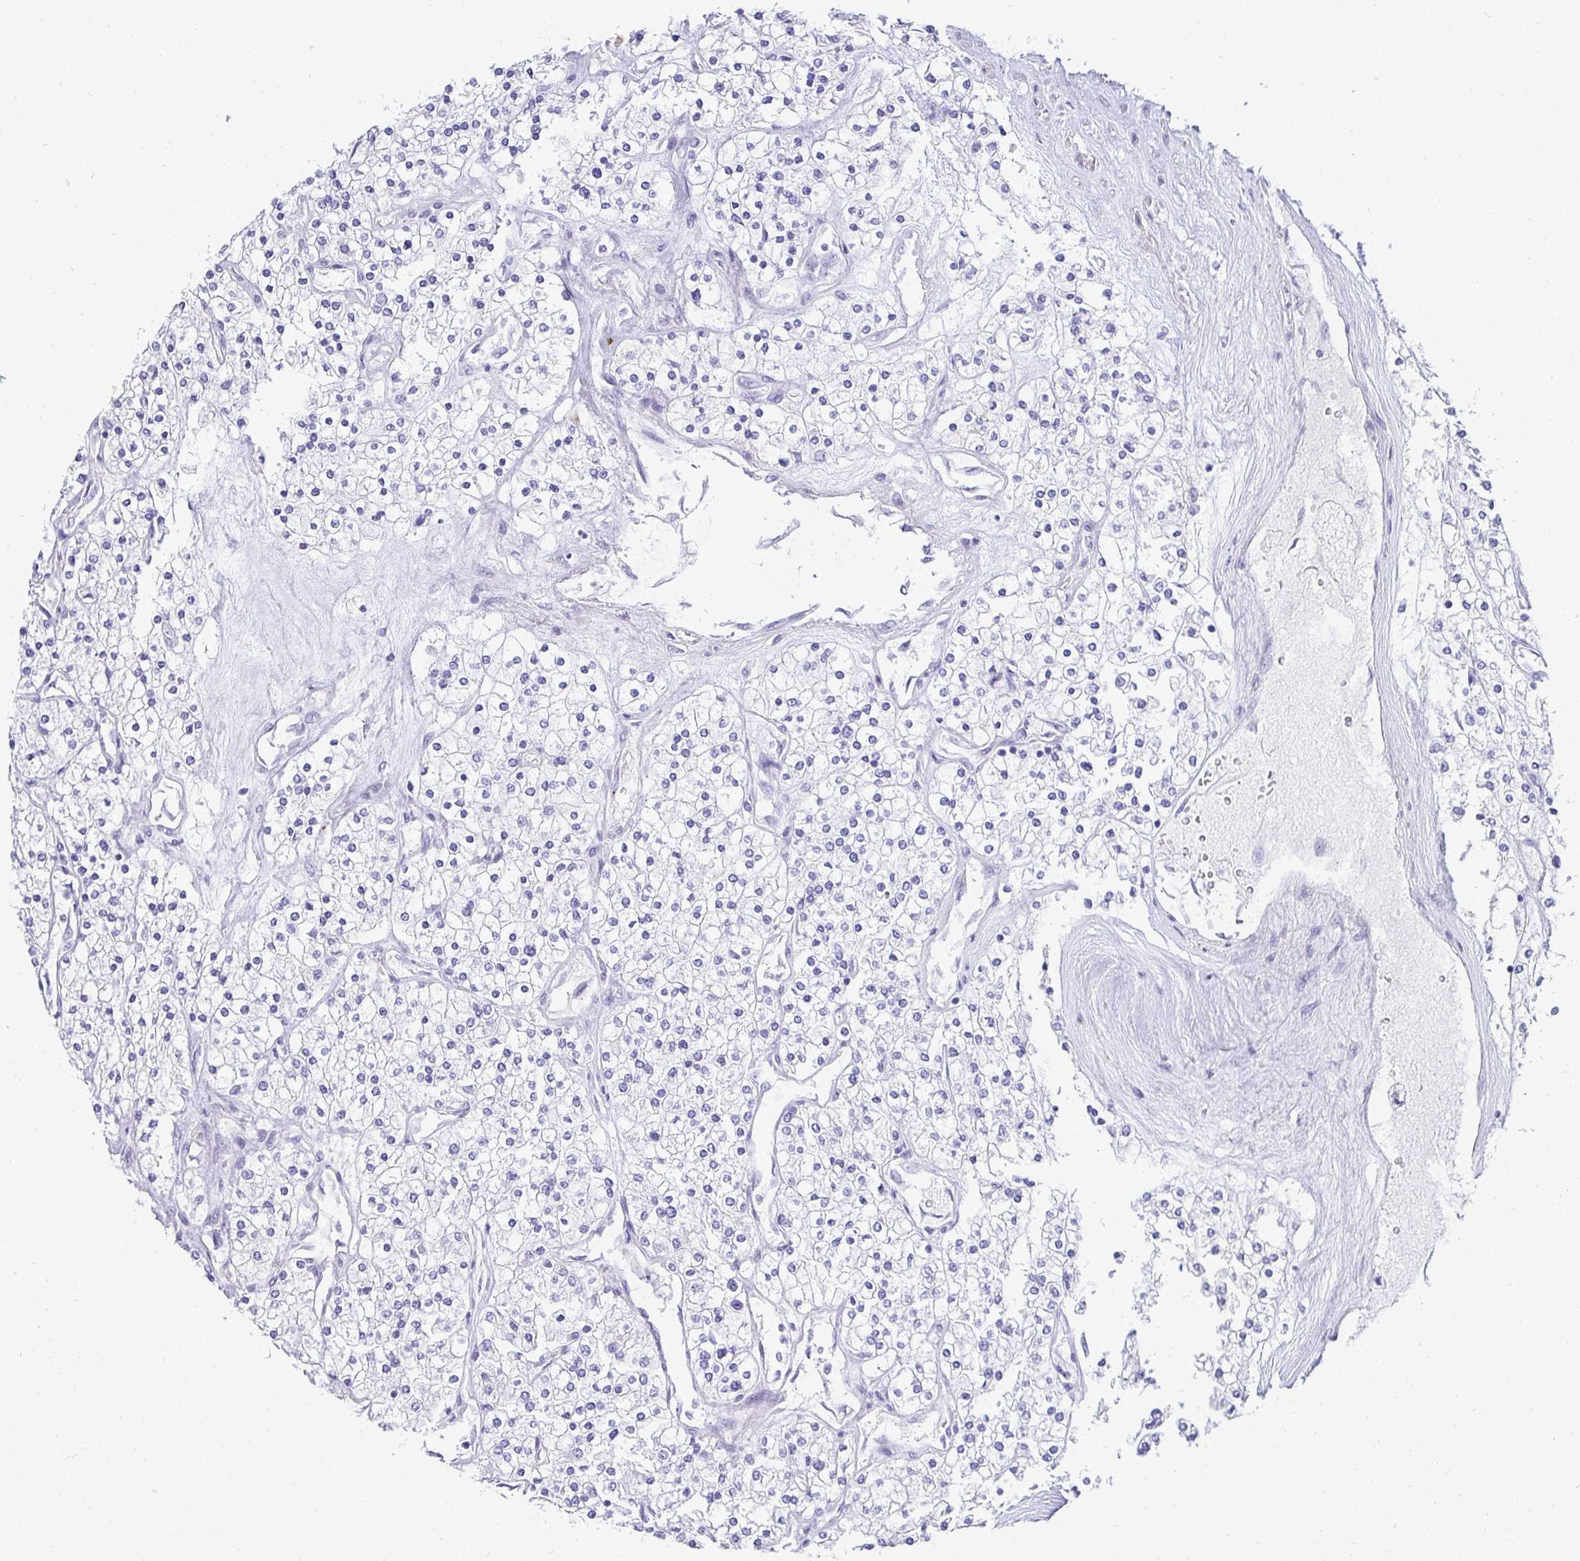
{"staining": {"intensity": "negative", "quantity": "none", "location": "none"}, "tissue": "renal cancer", "cell_type": "Tumor cells", "image_type": "cancer", "snomed": [{"axis": "morphology", "description": "Adenocarcinoma, NOS"}, {"axis": "topography", "description": "Kidney"}], "caption": "Image shows no protein expression in tumor cells of renal cancer tissue.", "gene": "AK5", "patient": {"sex": "male", "age": 80}}